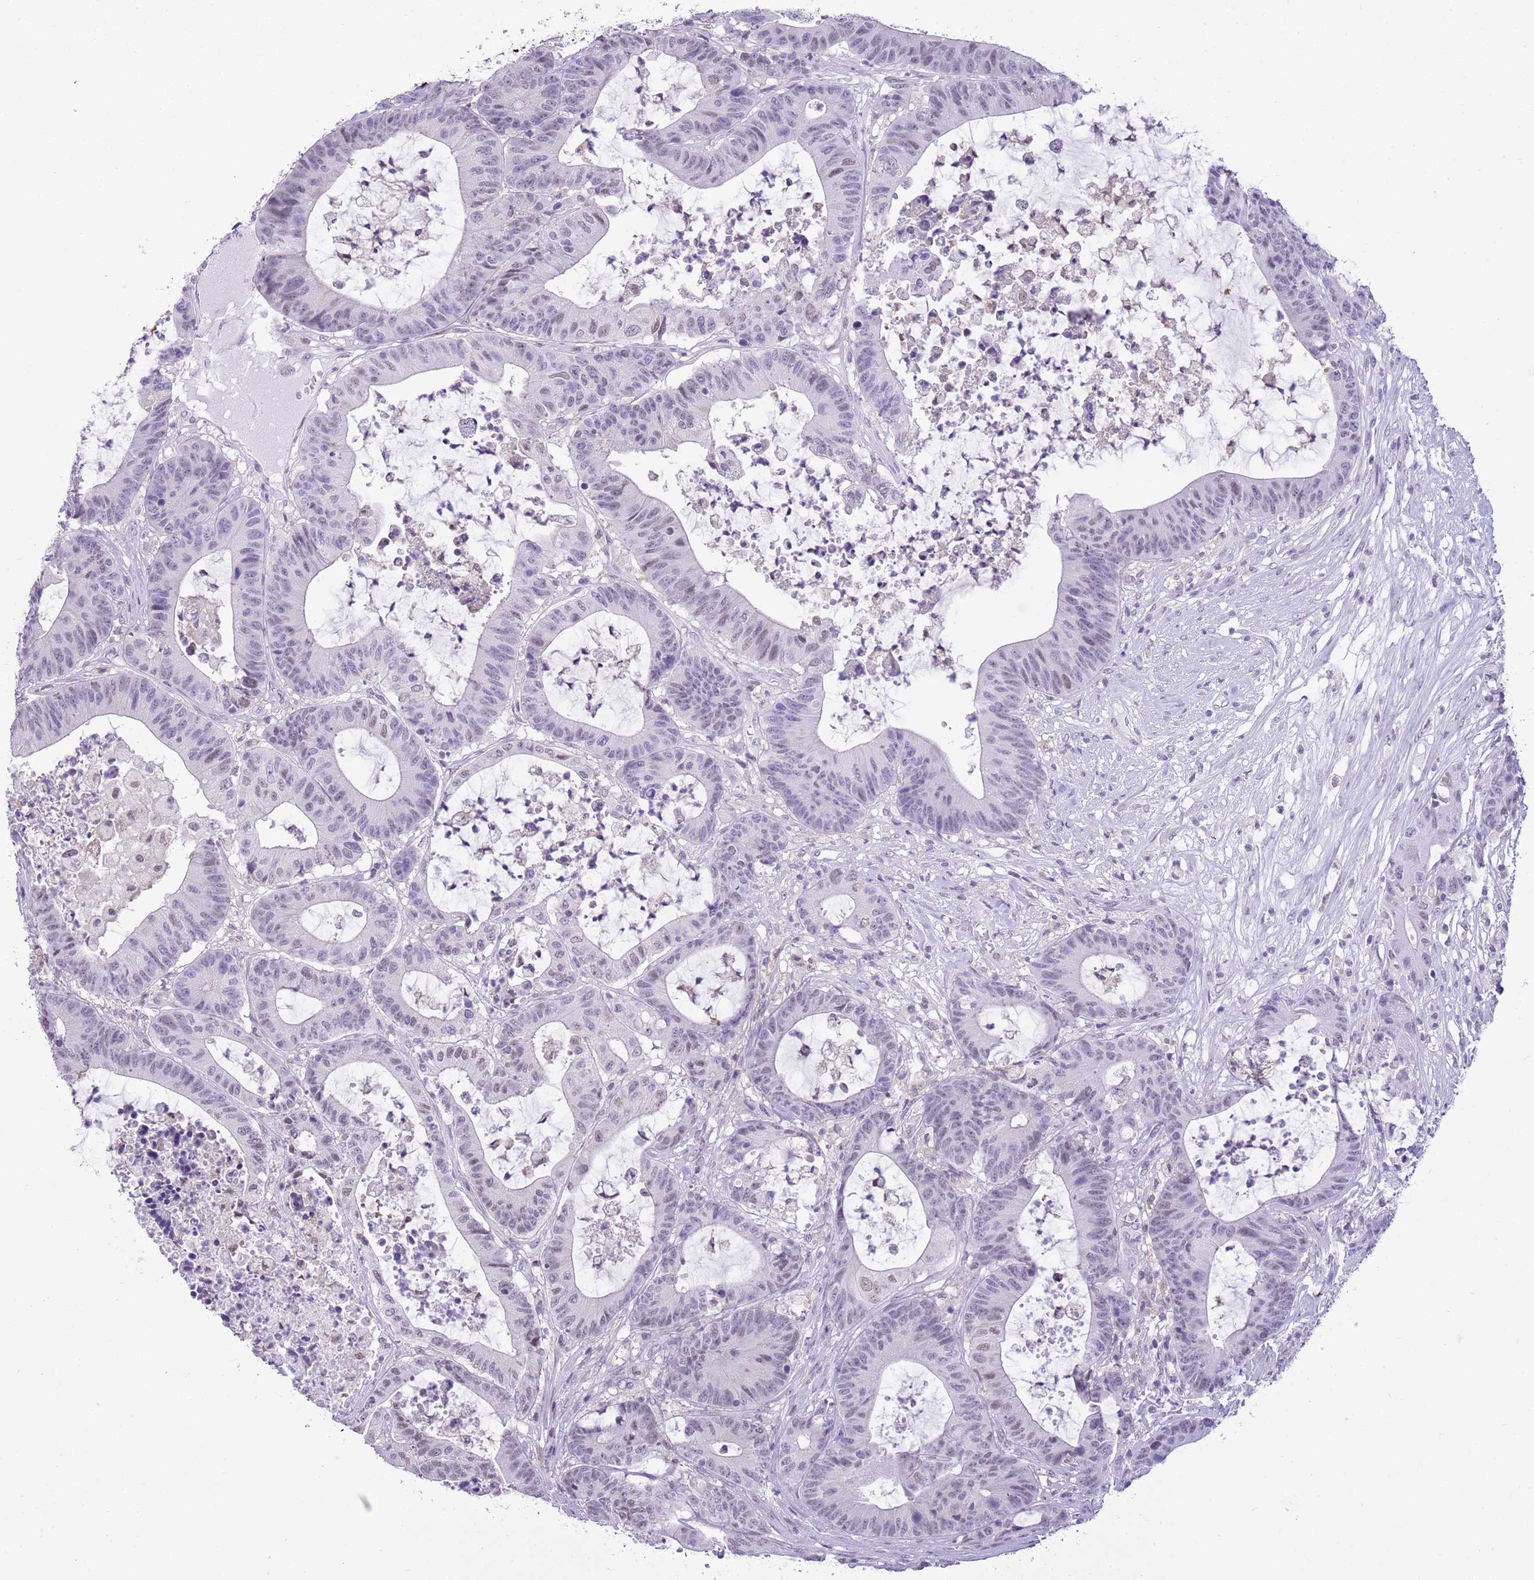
{"staining": {"intensity": "weak", "quantity": "<25%", "location": "nuclear"}, "tissue": "colorectal cancer", "cell_type": "Tumor cells", "image_type": "cancer", "snomed": [{"axis": "morphology", "description": "Adenocarcinoma, NOS"}, {"axis": "topography", "description": "Colon"}], "caption": "Tumor cells are negative for protein expression in human adenocarcinoma (colorectal).", "gene": "PPP1R17", "patient": {"sex": "female", "age": 84}}